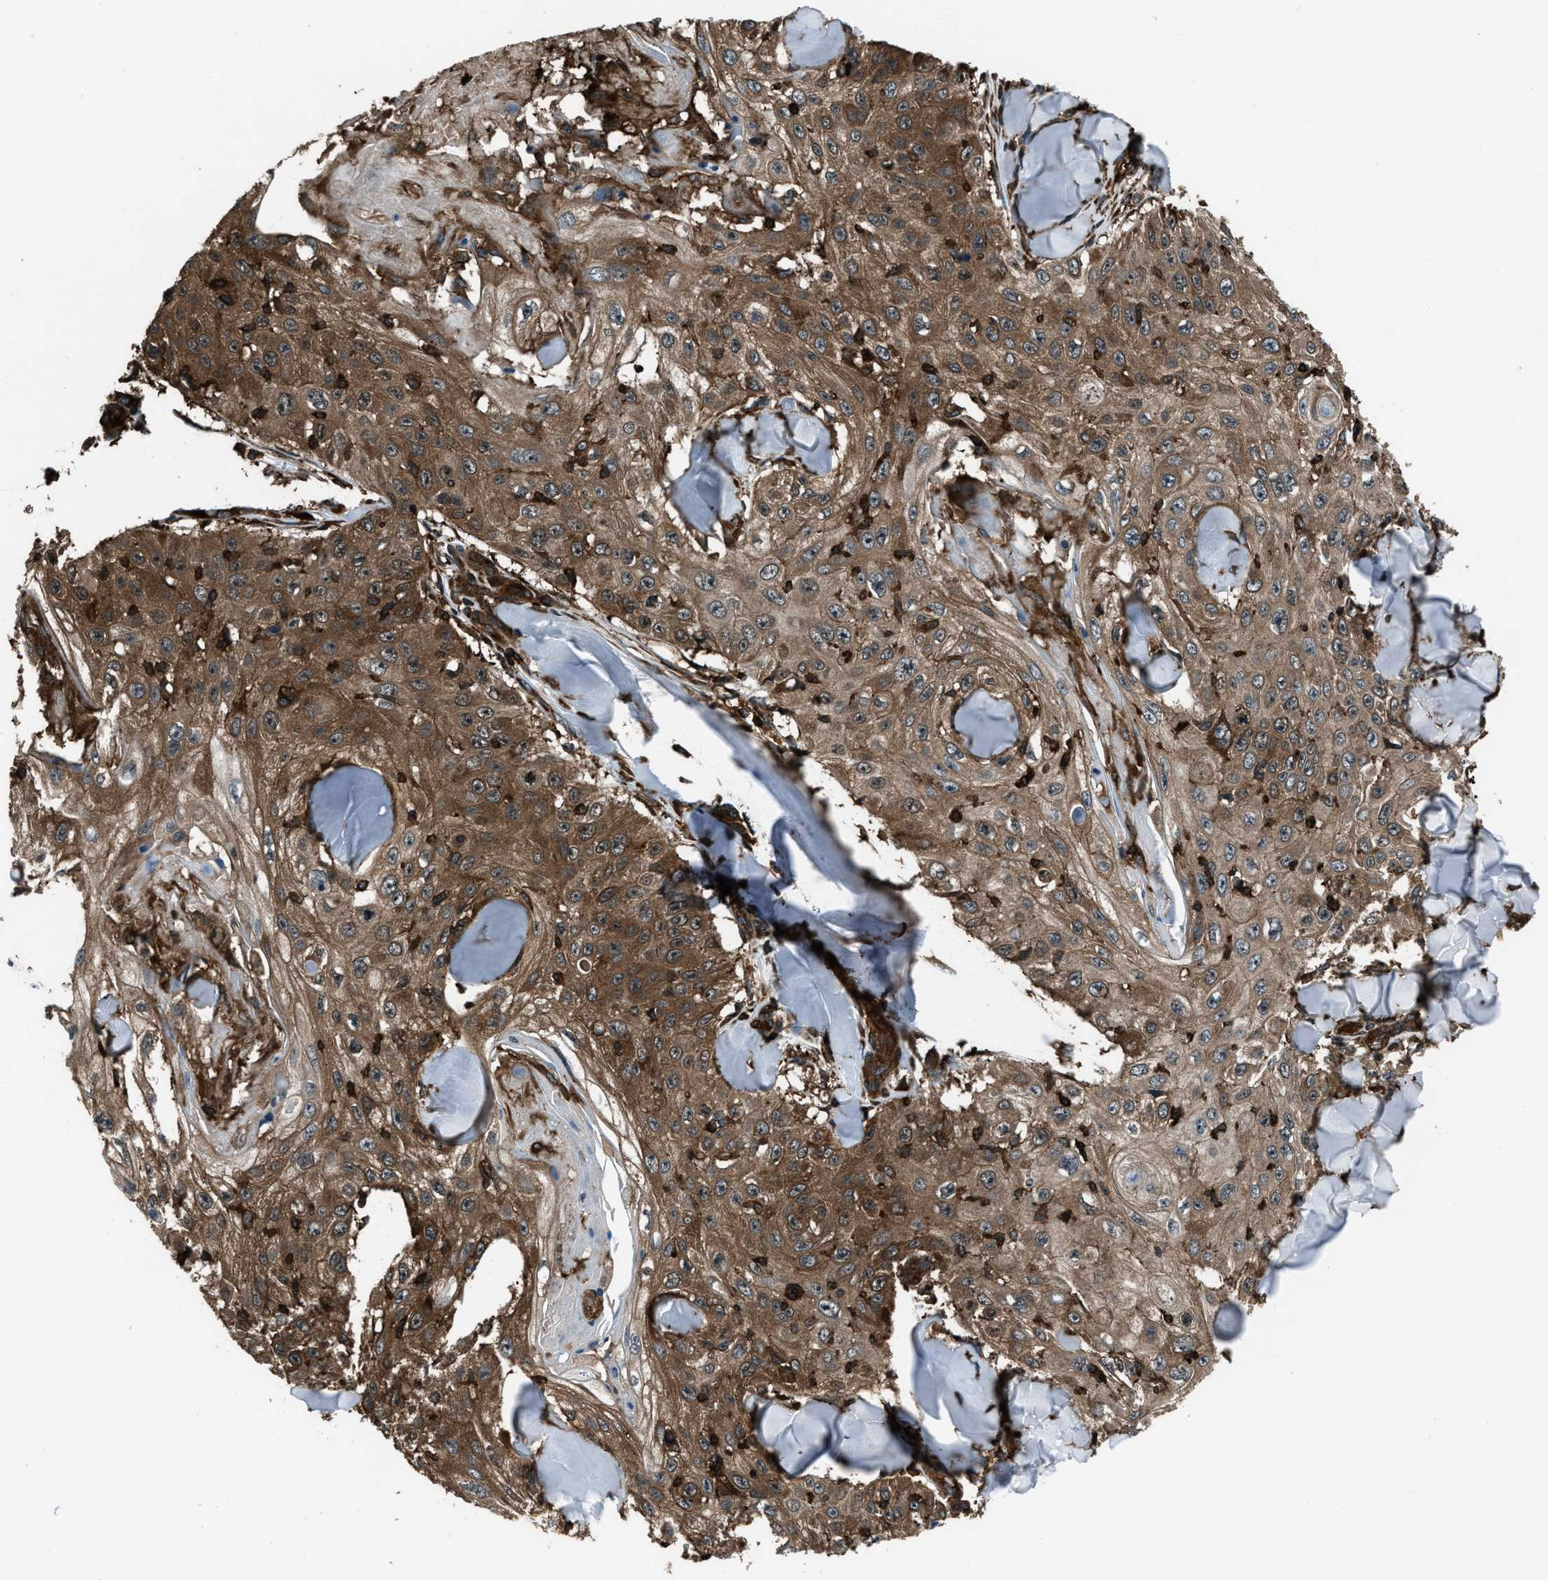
{"staining": {"intensity": "moderate", "quantity": ">75%", "location": "cytoplasmic/membranous"}, "tissue": "skin cancer", "cell_type": "Tumor cells", "image_type": "cancer", "snomed": [{"axis": "morphology", "description": "Squamous cell carcinoma, NOS"}, {"axis": "topography", "description": "Skin"}], "caption": "Protein staining displays moderate cytoplasmic/membranous positivity in approximately >75% of tumor cells in skin cancer (squamous cell carcinoma).", "gene": "SNX30", "patient": {"sex": "male", "age": 86}}